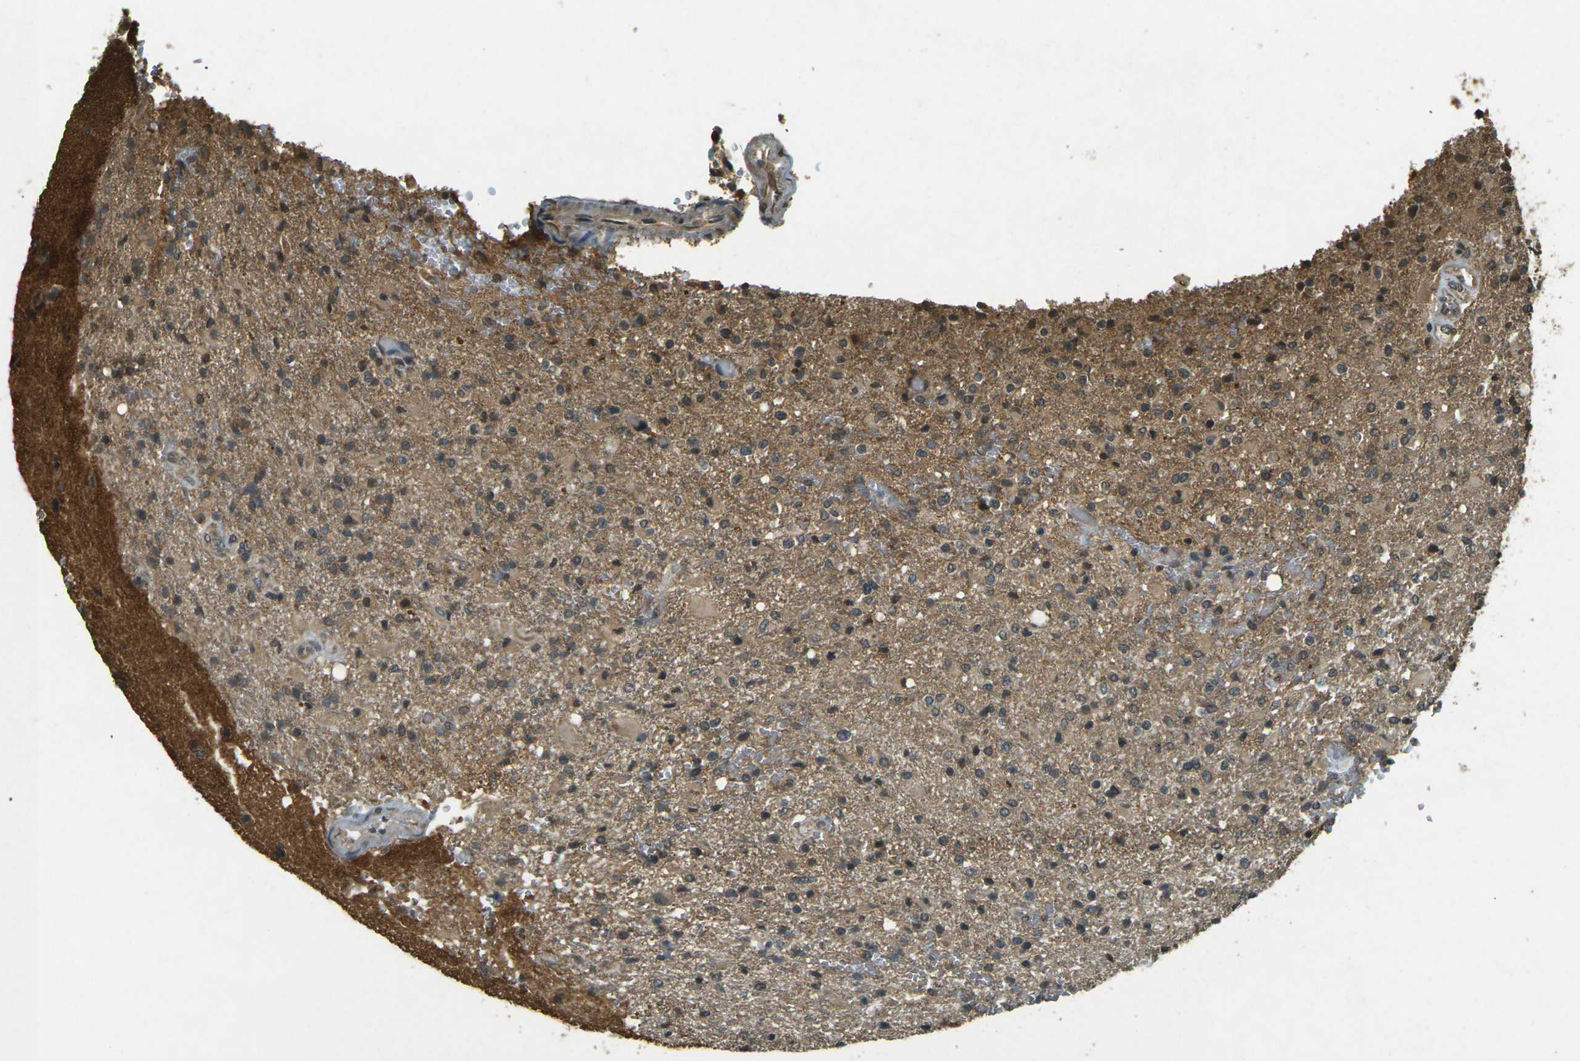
{"staining": {"intensity": "moderate", "quantity": "25%-75%", "location": "cytoplasmic/membranous"}, "tissue": "glioma", "cell_type": "Tumor cells", "image_type": "cancer", "snomed": [{"axis": "morphology", "description": "Glioma, malignant, High grade"}, {"axis": "topography", "description": "Brain"}], "caption": "Malignant glioma (high-grade) stained for a protein (brown) demonstrates moderate cytoplasmic/membranous positive staining in about 25%-75% of tumor cells.", "gene": "PDE2A", "patient": {"sex": "male", "age": 71}}